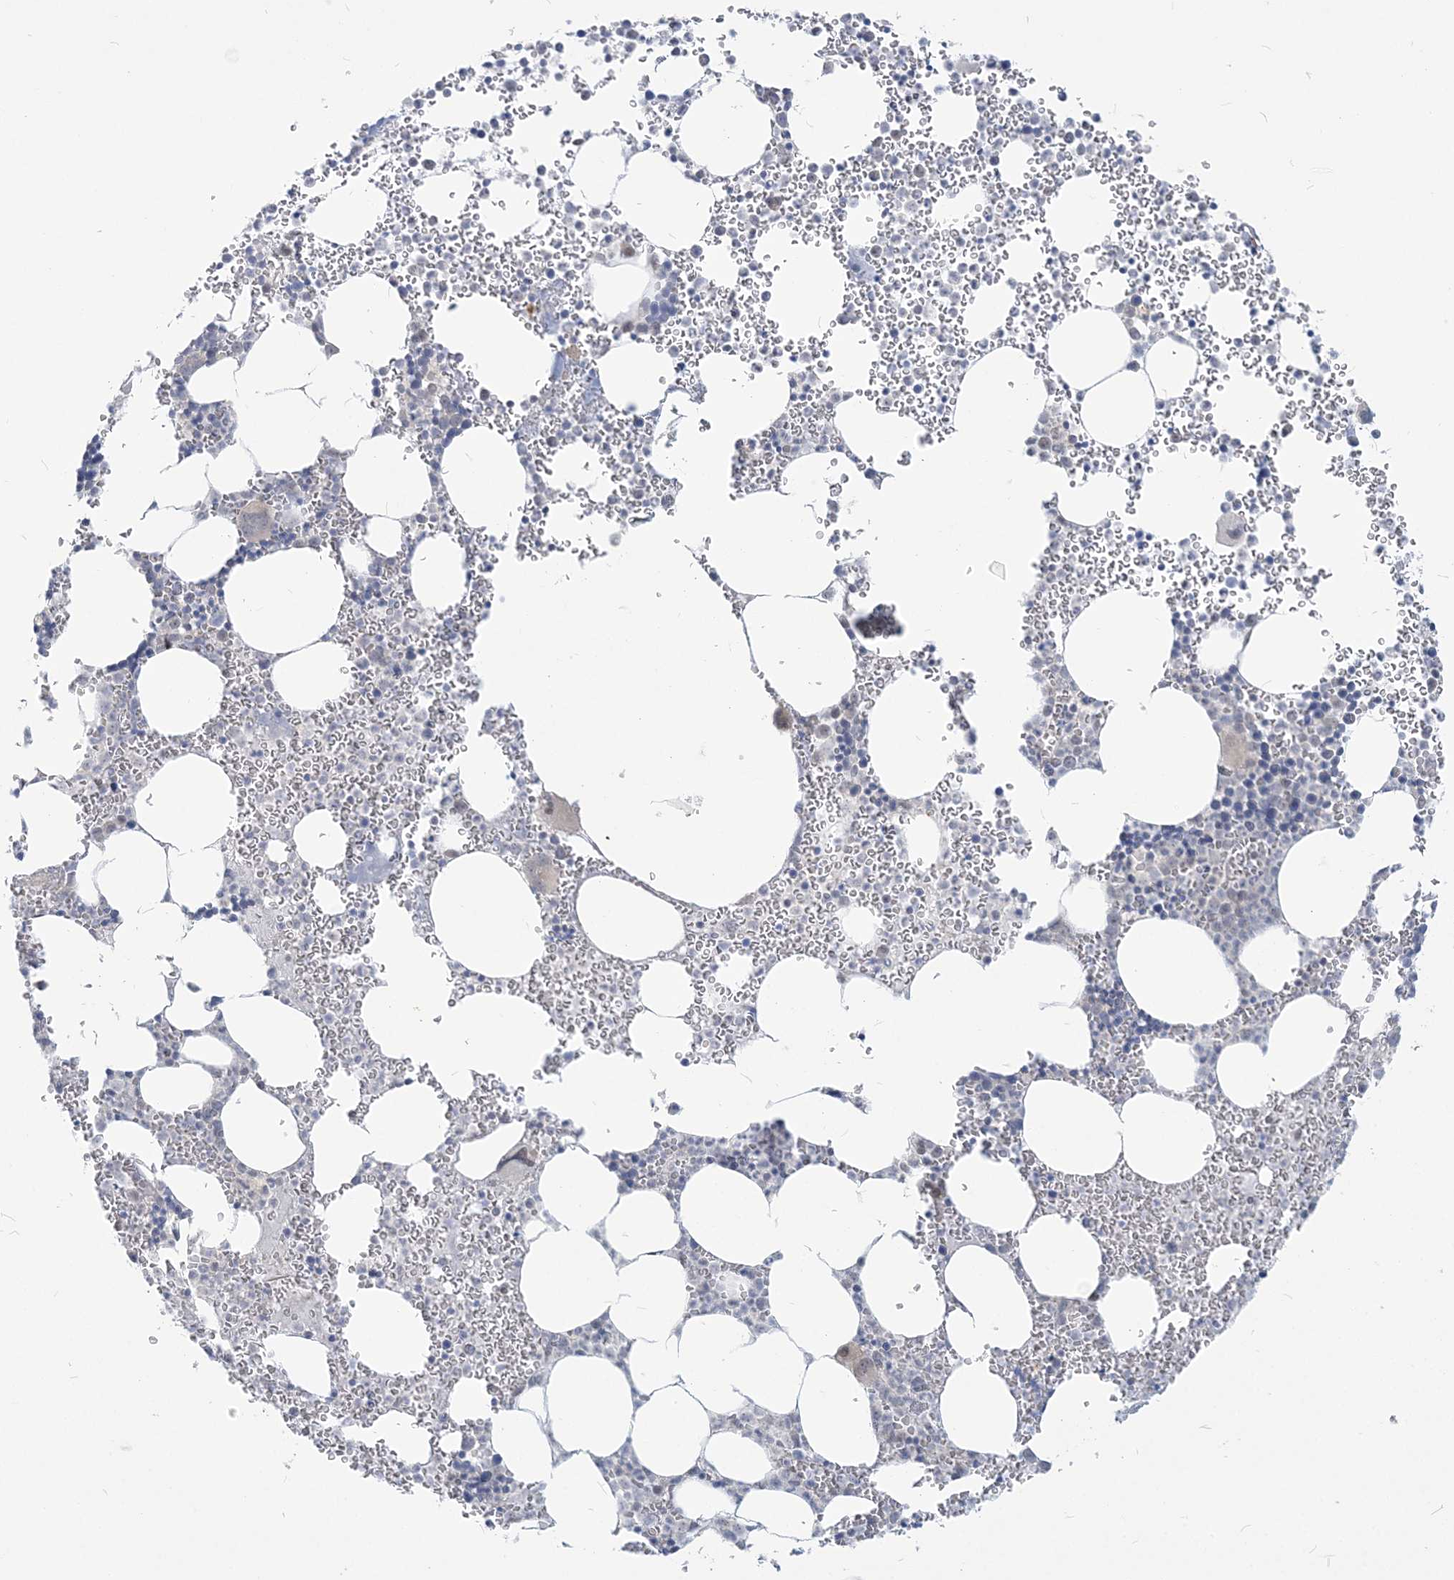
{"staining": {"intensity": "negative", "quantity": "none", "location": "none"}, "tissue": "bone marrow", "cell_type": "Hematopoietic cells", "image_type": "normal", "snomed": [{"axis": "morphology", "description": "Normal tissue, NOS"}, {"axis": "topography", "description": "Bone marrow"}], "caption": "Bone marrow was stained to show a protein in brown. There is no significant staining in hematopoietic cells. (Brightfield microscopy of DAB immunohistochemistry (IHC) at high magnification).", "gene": "SDAD1", "patient": {"sex": "female", "age": 78}}